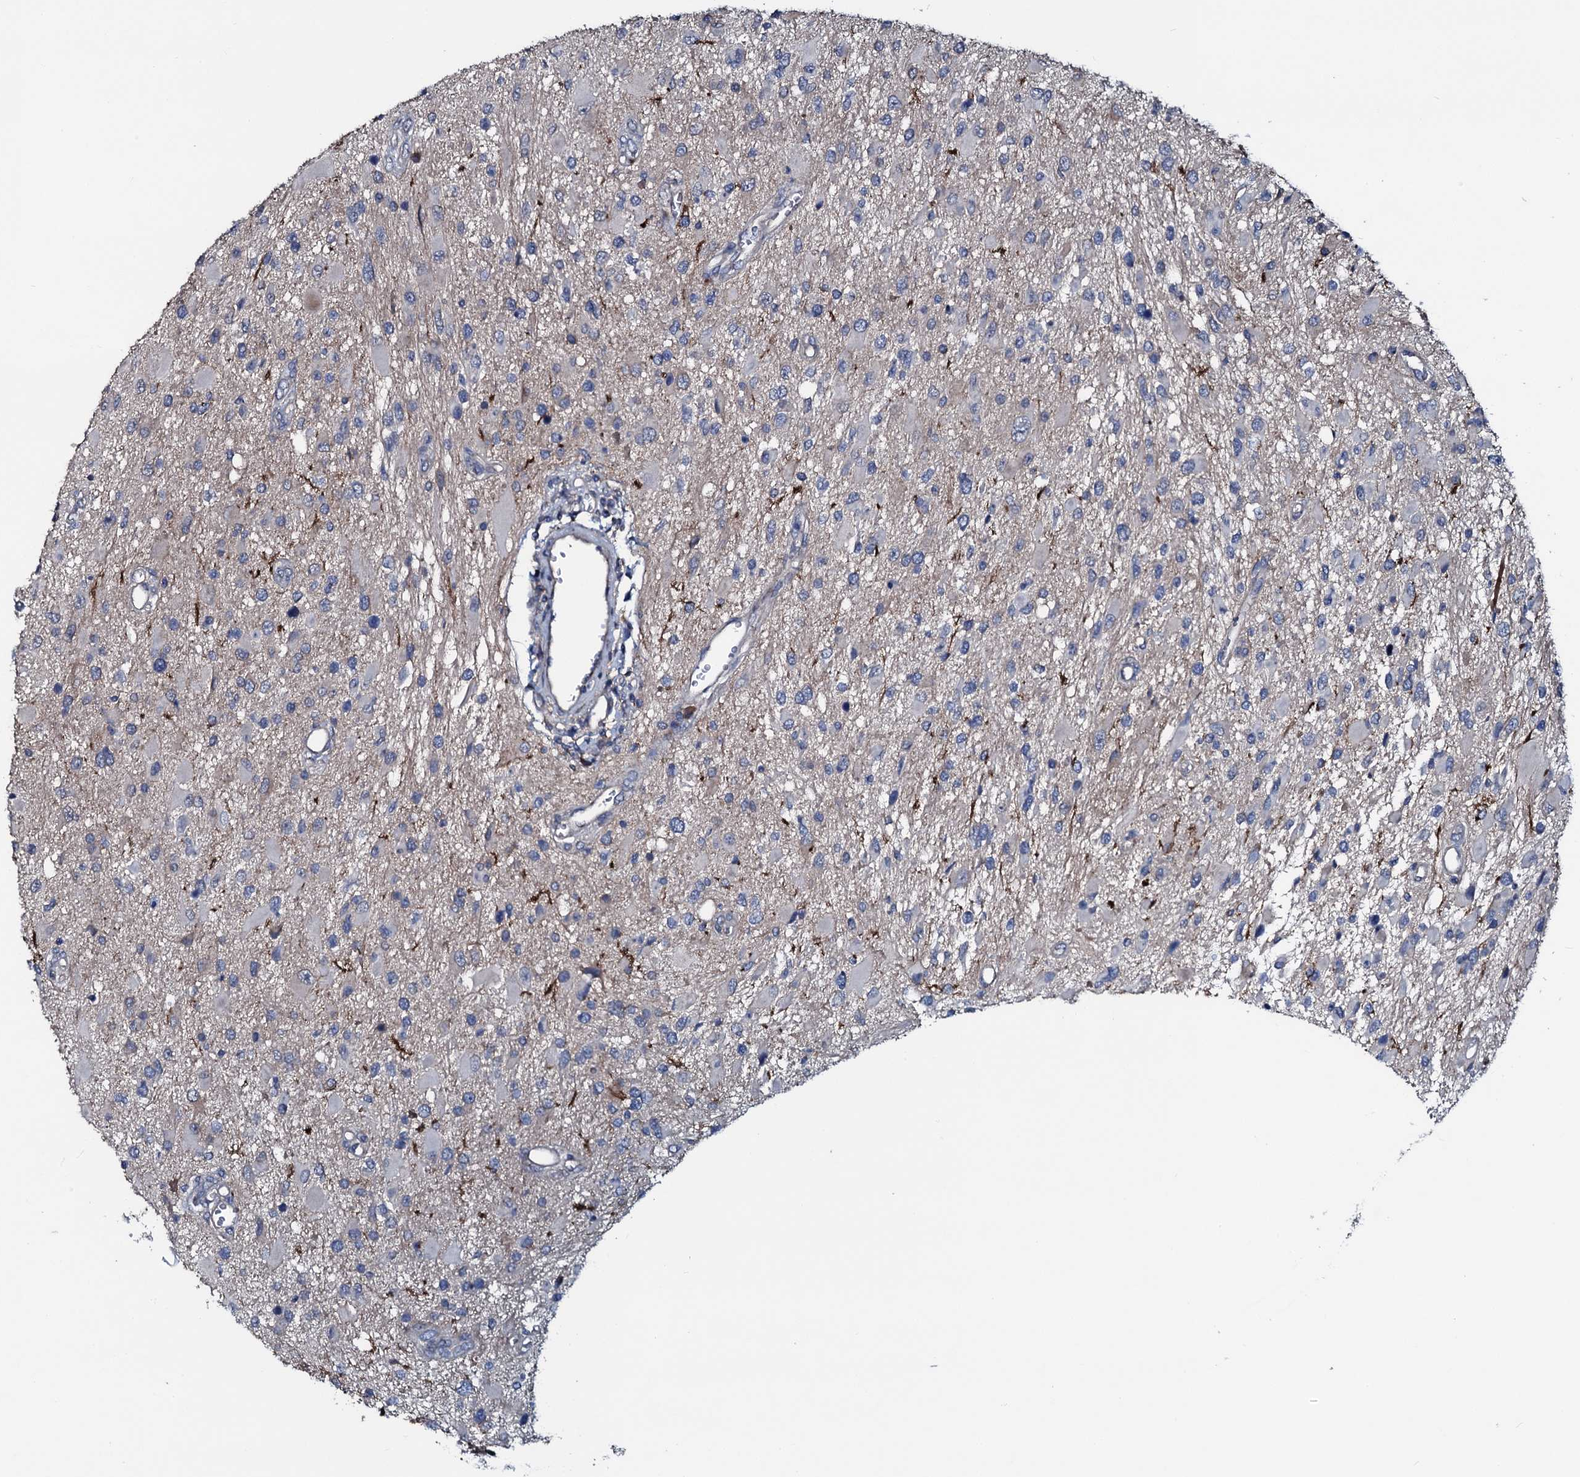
{"staining": {"intensity": "negative", "quantity": "none", "location": "none"}, "tissue": "glioma", "cell_type": "Tumor cells", "image_type": "cancer", "snomed": [{"axis": "morphology", "description": "Glioma, malignant, High grade"}, {"axis": "topography", "description": "Brain"}], "caption": "Tumor cells show no significant expression in glioma. The staining was performed using DAB to visualize the protein expression in brown, while the nuclei were stained in blue with hematoxylin (Magnification: 20x).", "gene": "IL12B", "patient": {"sex": "male", "age": 53}}